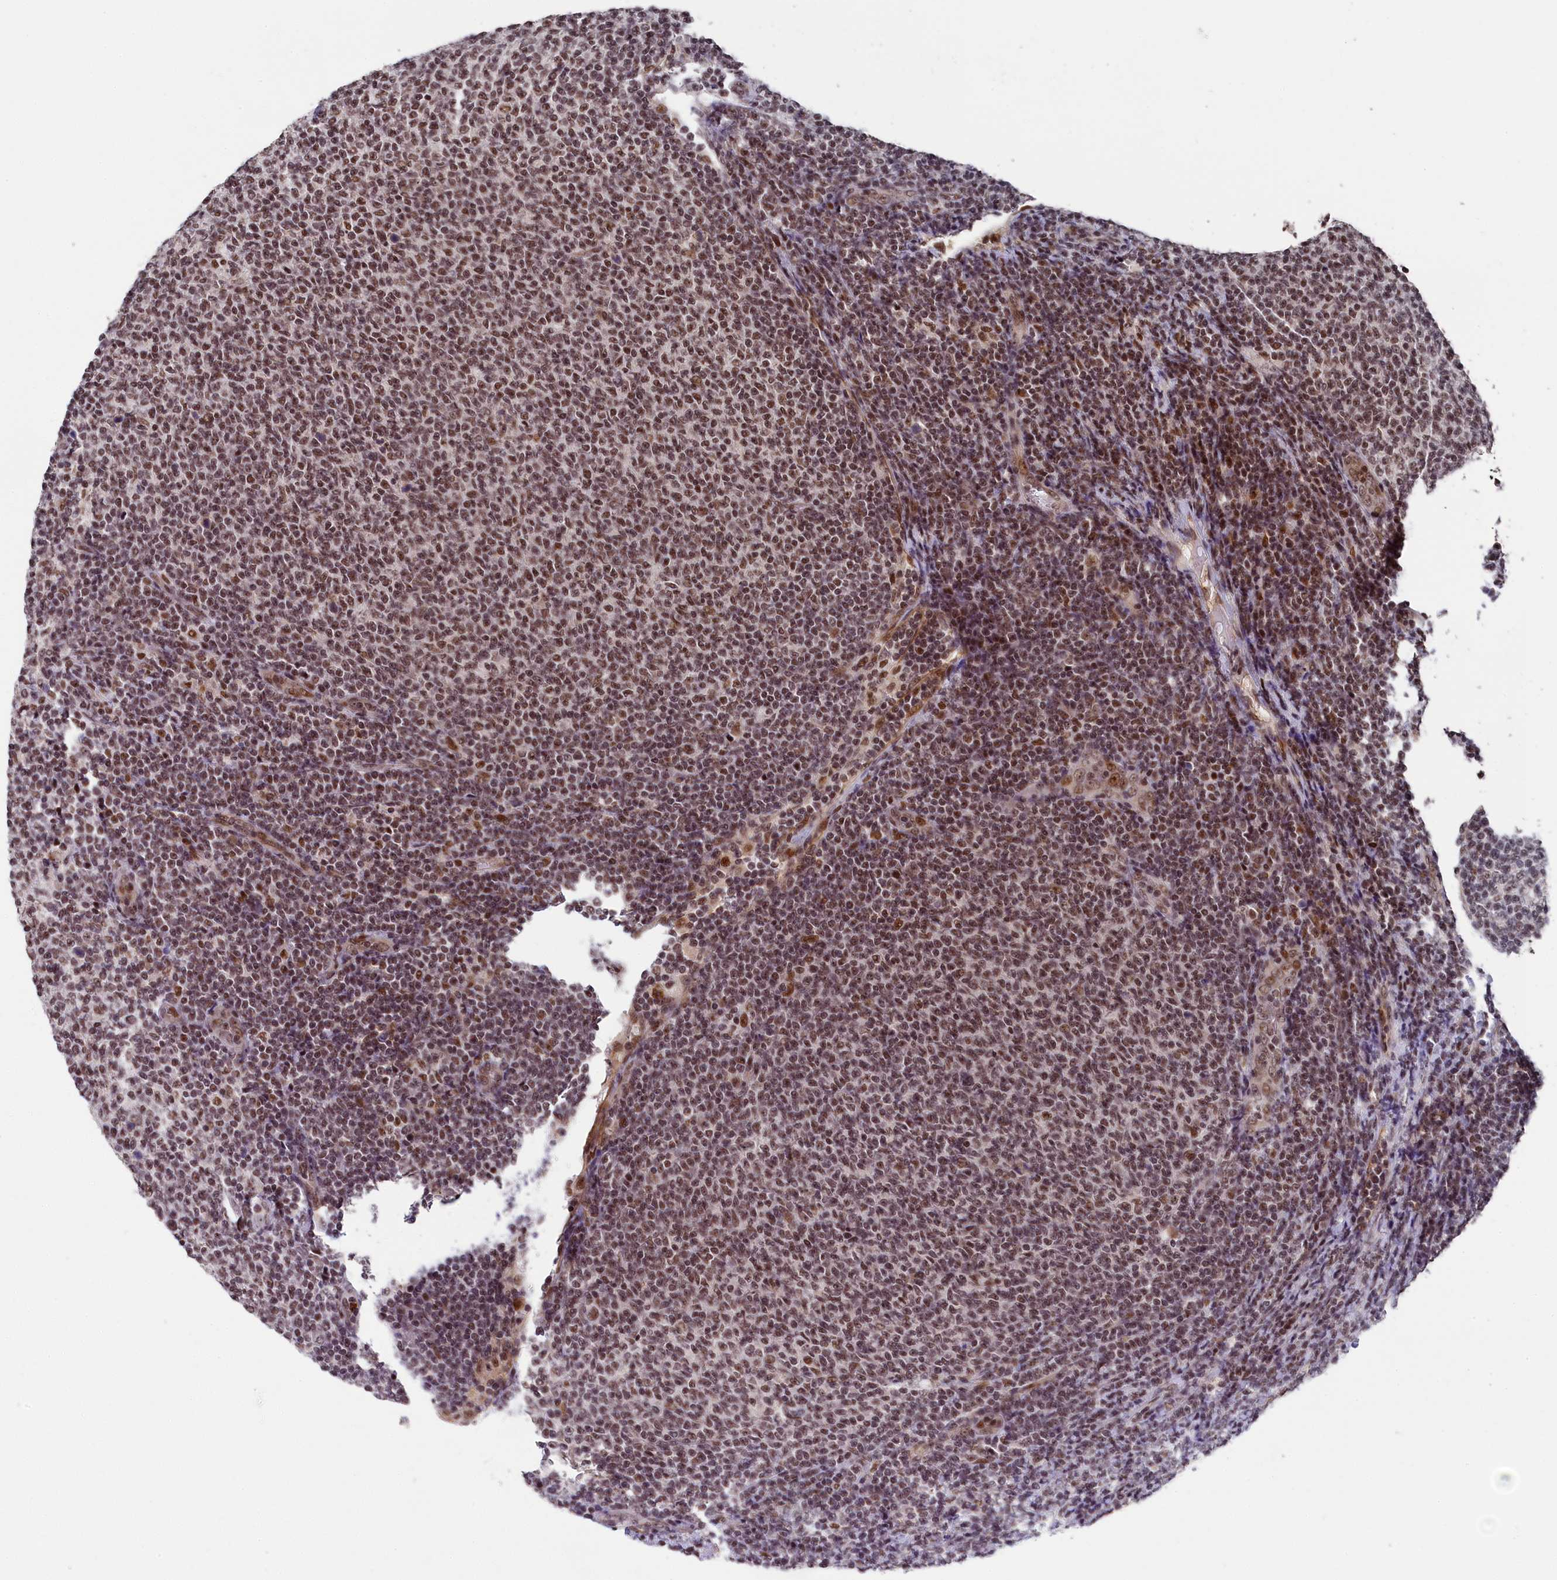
{"staining": {"intensity": "strong", "quantity": ">75%", "location": "nuclear"}, "tissue": "lymphoma", "cell_type": "Tumor cells", "image_type": "cancer", "snomed": [{"axis": "morphology", "description": "Malignant lymphoma, non-Hodgkin's type, Low grade"}, {"axis": "topography", "description": "Lymph node"}], "caption": "Immunohistochemical staining of lymphoma shows high levels of strong nuclear positivity in about >75% of tumor cells. Immunohistochemistry (ihc) stains the protein of interest in brown and the nuclei are stained blue.", "gene": "ADIG", "patient": {"sex": "male", "age": 66}}